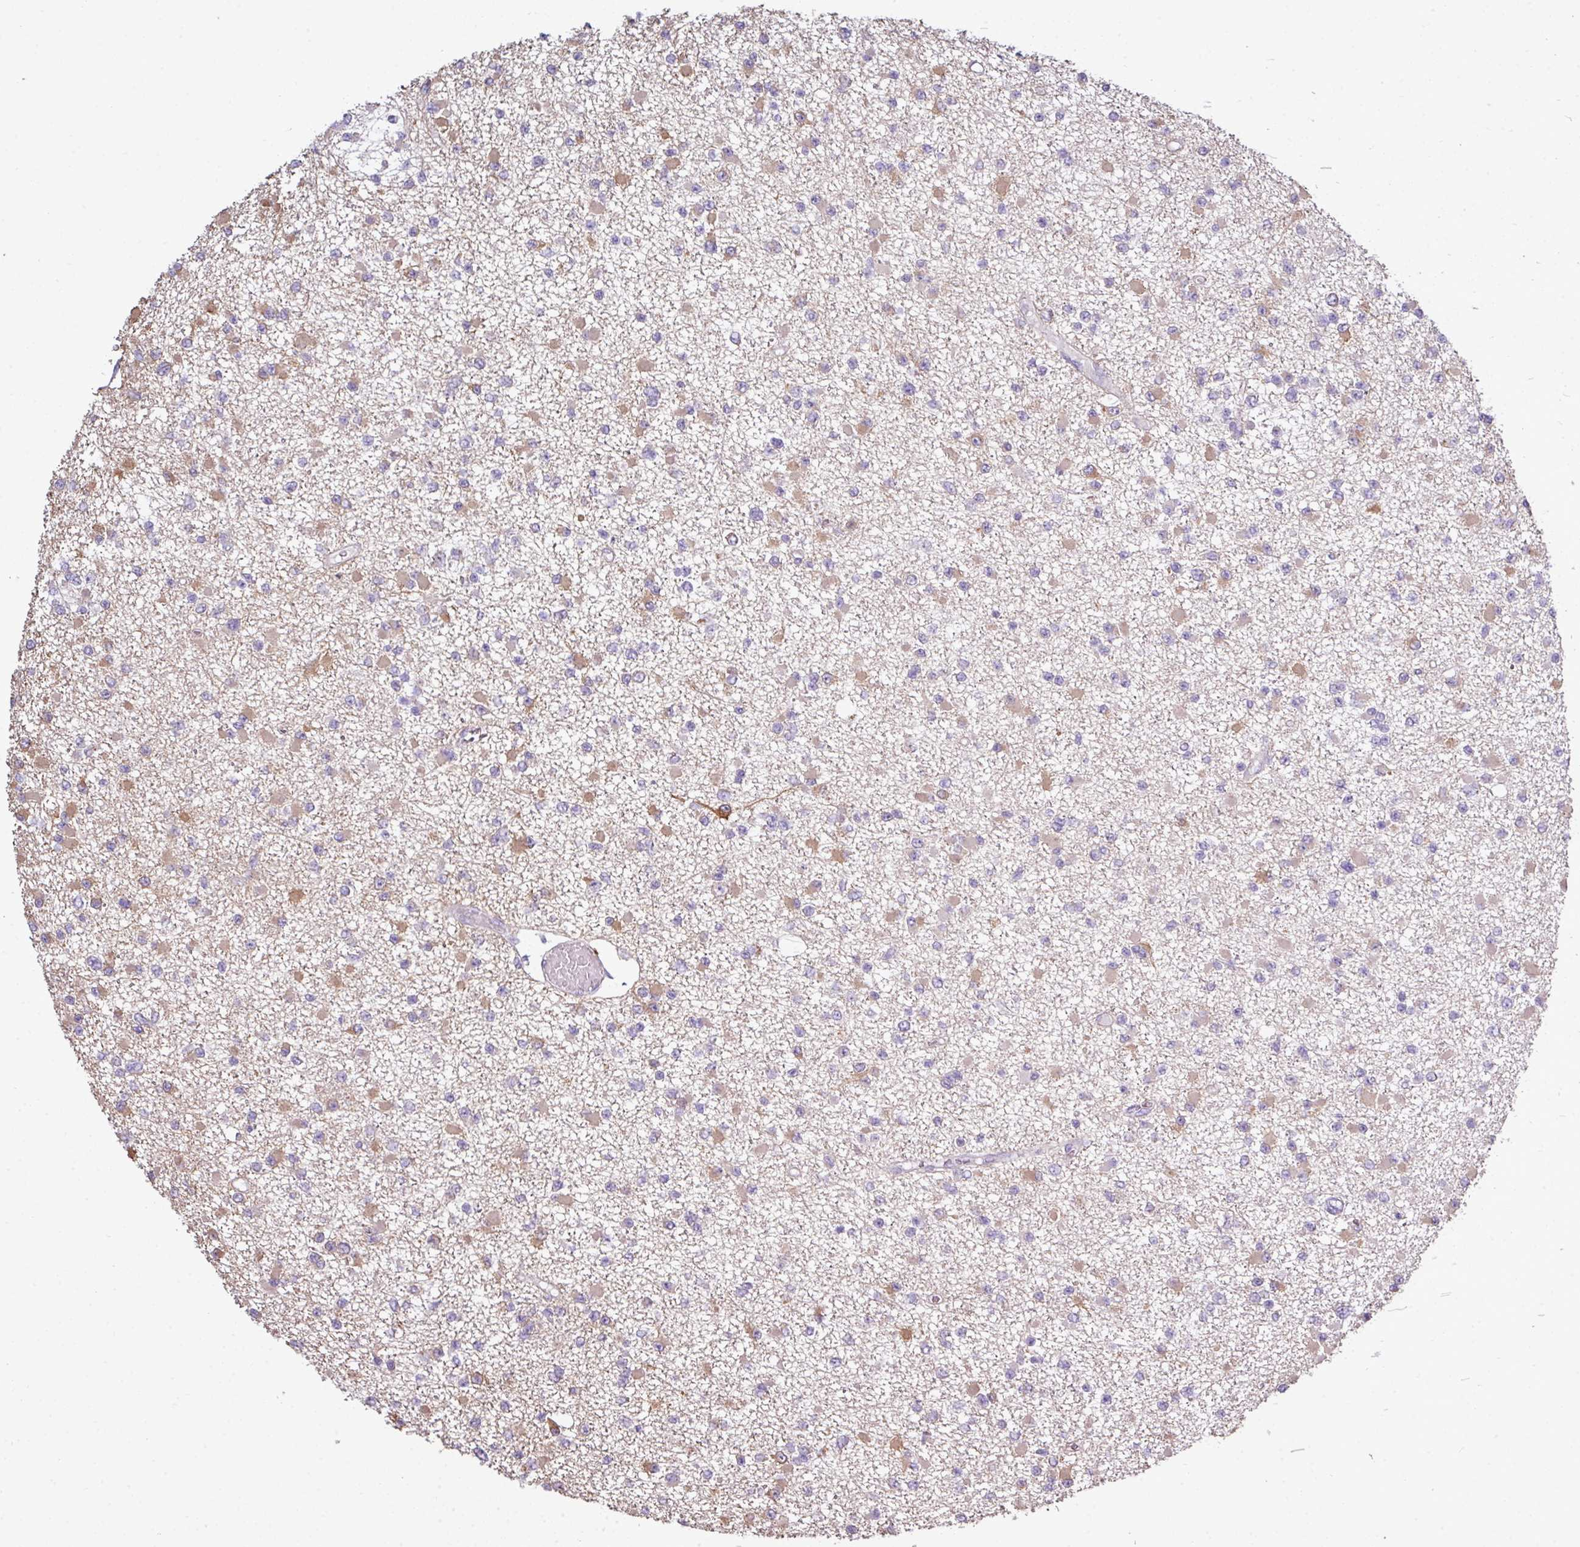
{"staining": {"intensity": "moderate", "quantity": "25%-75%", "location": "cytoplasmic/membranous"}, "tissue": "glioma", "cell_type": "Tumor cells", "image_type": "cancer", "snomed": [{"axis": "morphology", "description": "Glioma, malignant, Low grade"}, {"axis": "topography", "description": "Brain"}], "caption": "Tumor cells show medium levels of moderate cytoplasmic/membranous positivity in about 25%-75% of cells in human glioma.", "gene": "AGAP5", "patient": {"sex": "female", "age": 22}}